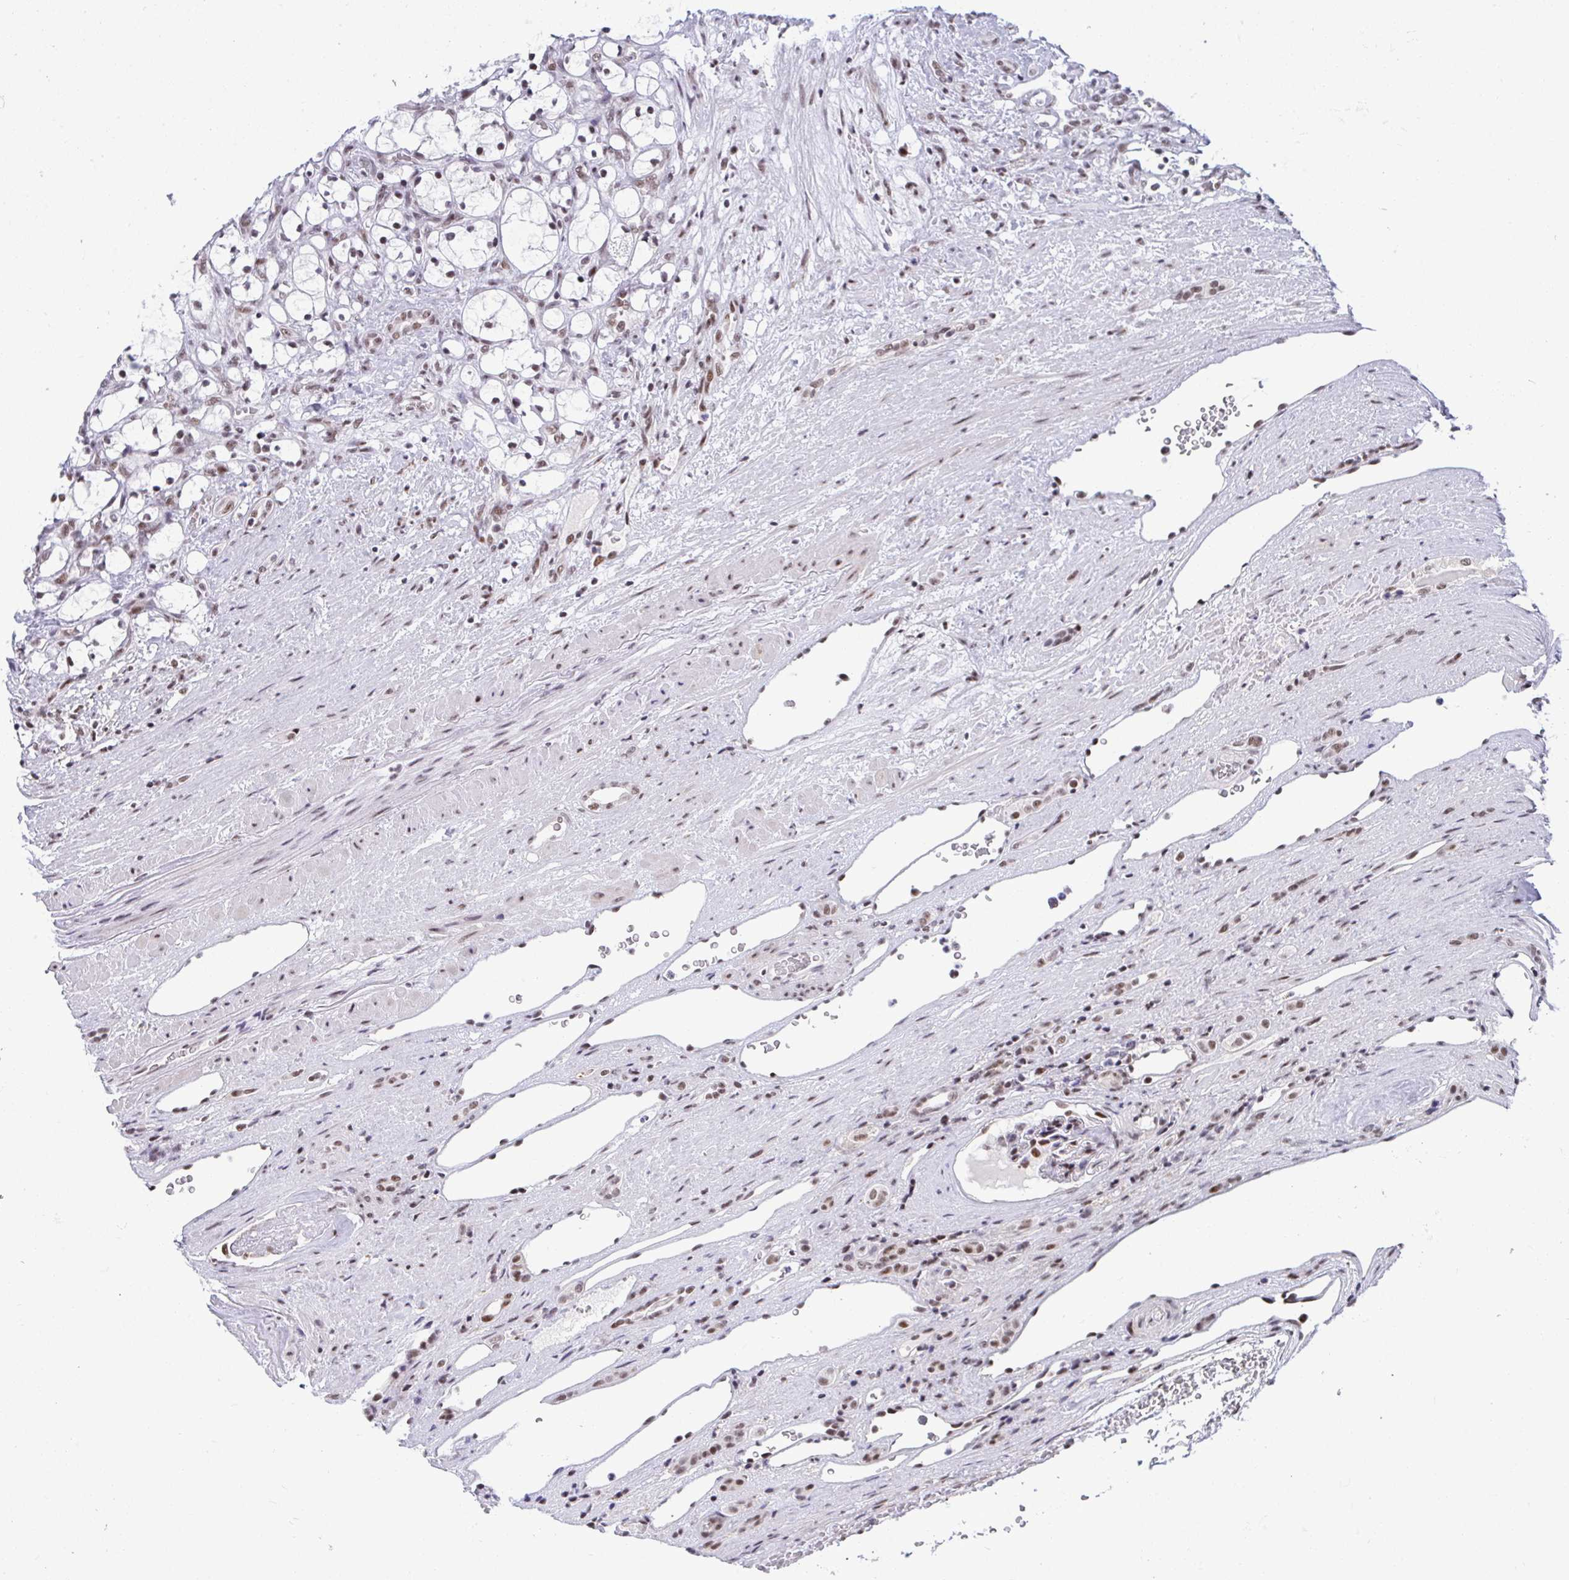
{"staining": {"intensity": "moderate", "quantity": ">75%", "location": "nuclear"}, "tissue": "renal cancer", "cell_type": "Tumor cells", "image_type": "cancer", "snomed": [{"axis": "morphology", "description": "Adenocarcinoma, NOS"}, {"axis": "topography", "description": "Kidney"}], "caption": "Tumor cells exhibit medium levels of moderate nuclear positivity in about >75% of cells in renal cancer (adenocarcinoma).", "gene": "WBP11", "patient": {"sex": "female", "age": 69}}